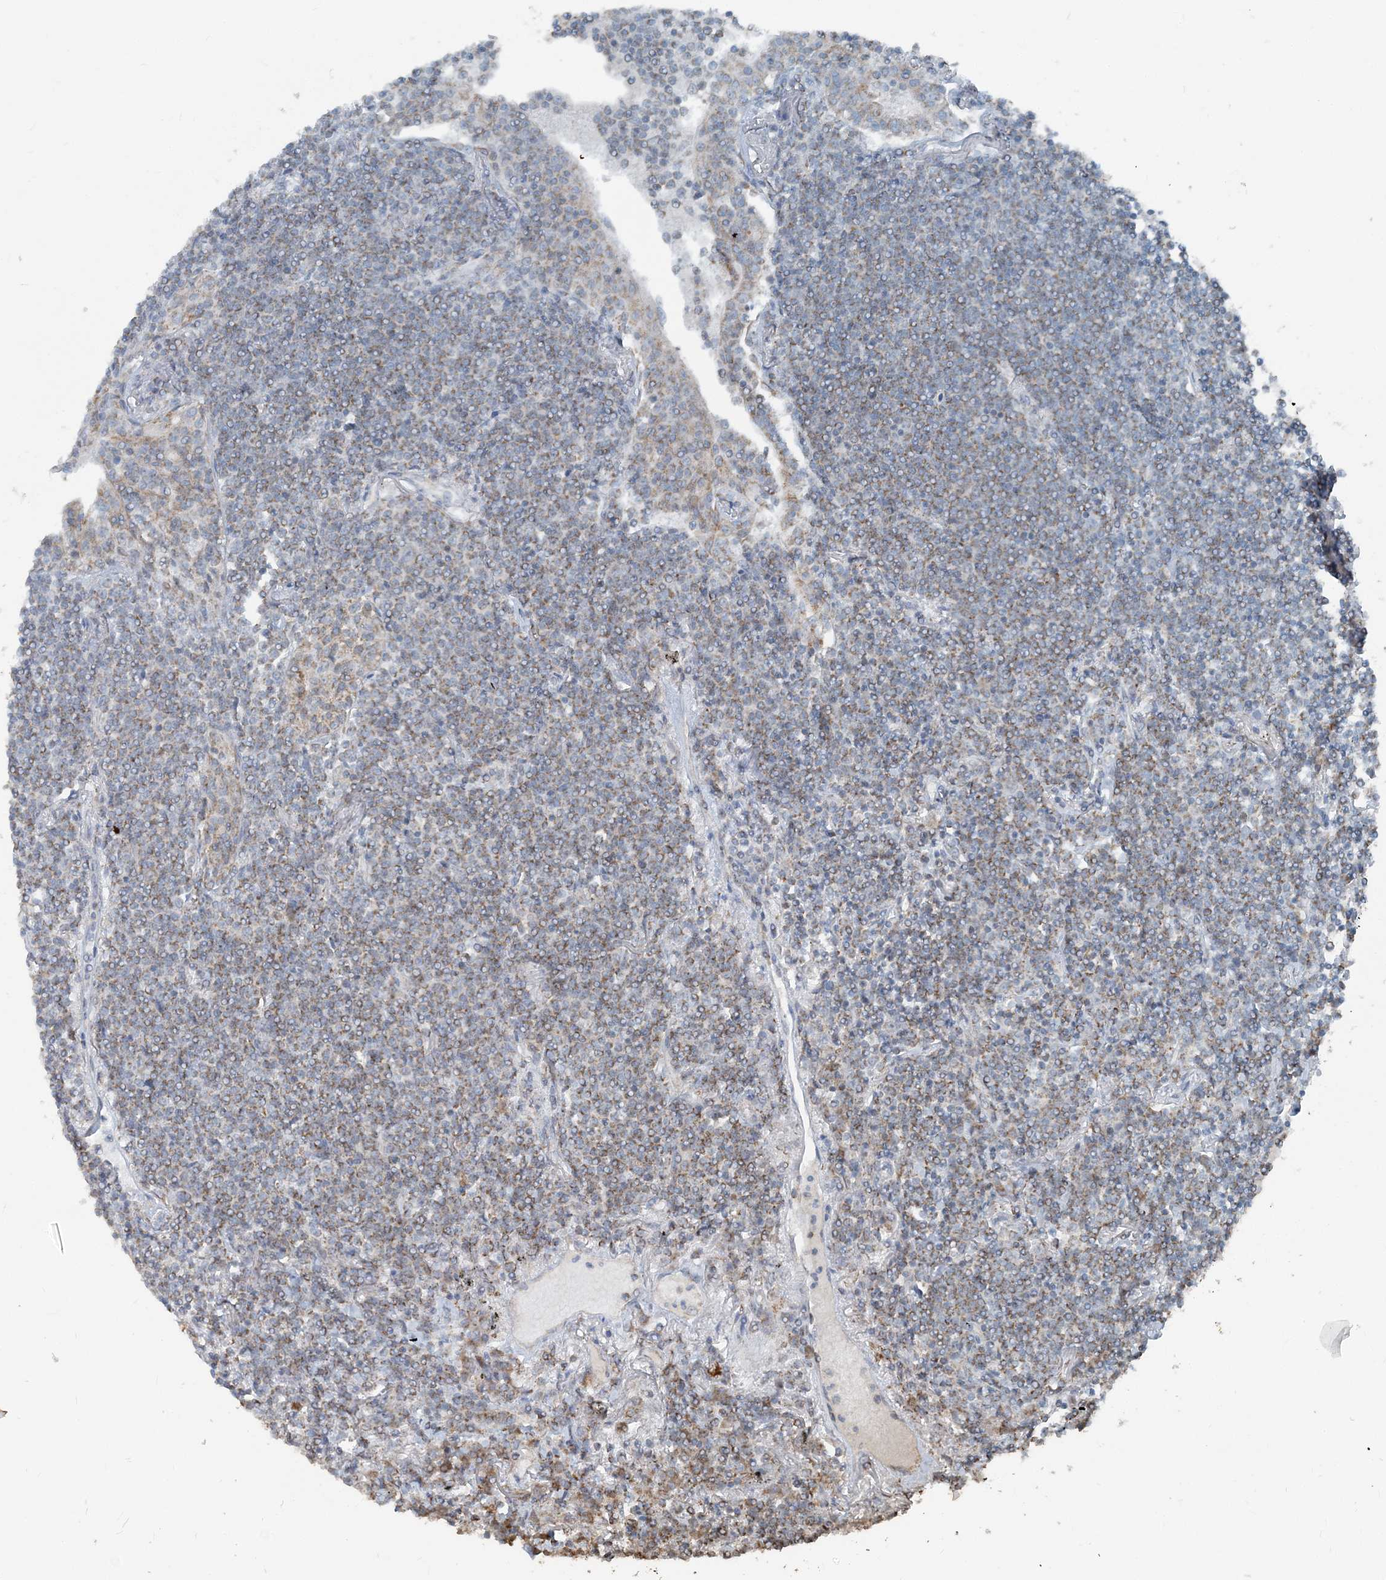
{"staining": {"intensity": "weak", "quantity": ">75%", "location": "cytoplasmic/membranous"}, "tissue": "lymphoma", "cell_type": "Tumor cells", "image_type": "cancer", "snomed": [{"axis": "morphology", "description": "Malignant lymphoma, non-Hodgkin's type, Low grade"}, {"axis": "topography", "description": "Lung"}], "caption": "Immunohistochemistry (DAB) staining of low-grade malignant lymphoma, non-Hodgkin's type demonstrates weak cytoplasmic/membranous protein positivity in approximately >75% of tumor cells.", "gene": "SUCLG1", "patient": {"sex": "female", "age": 71}}